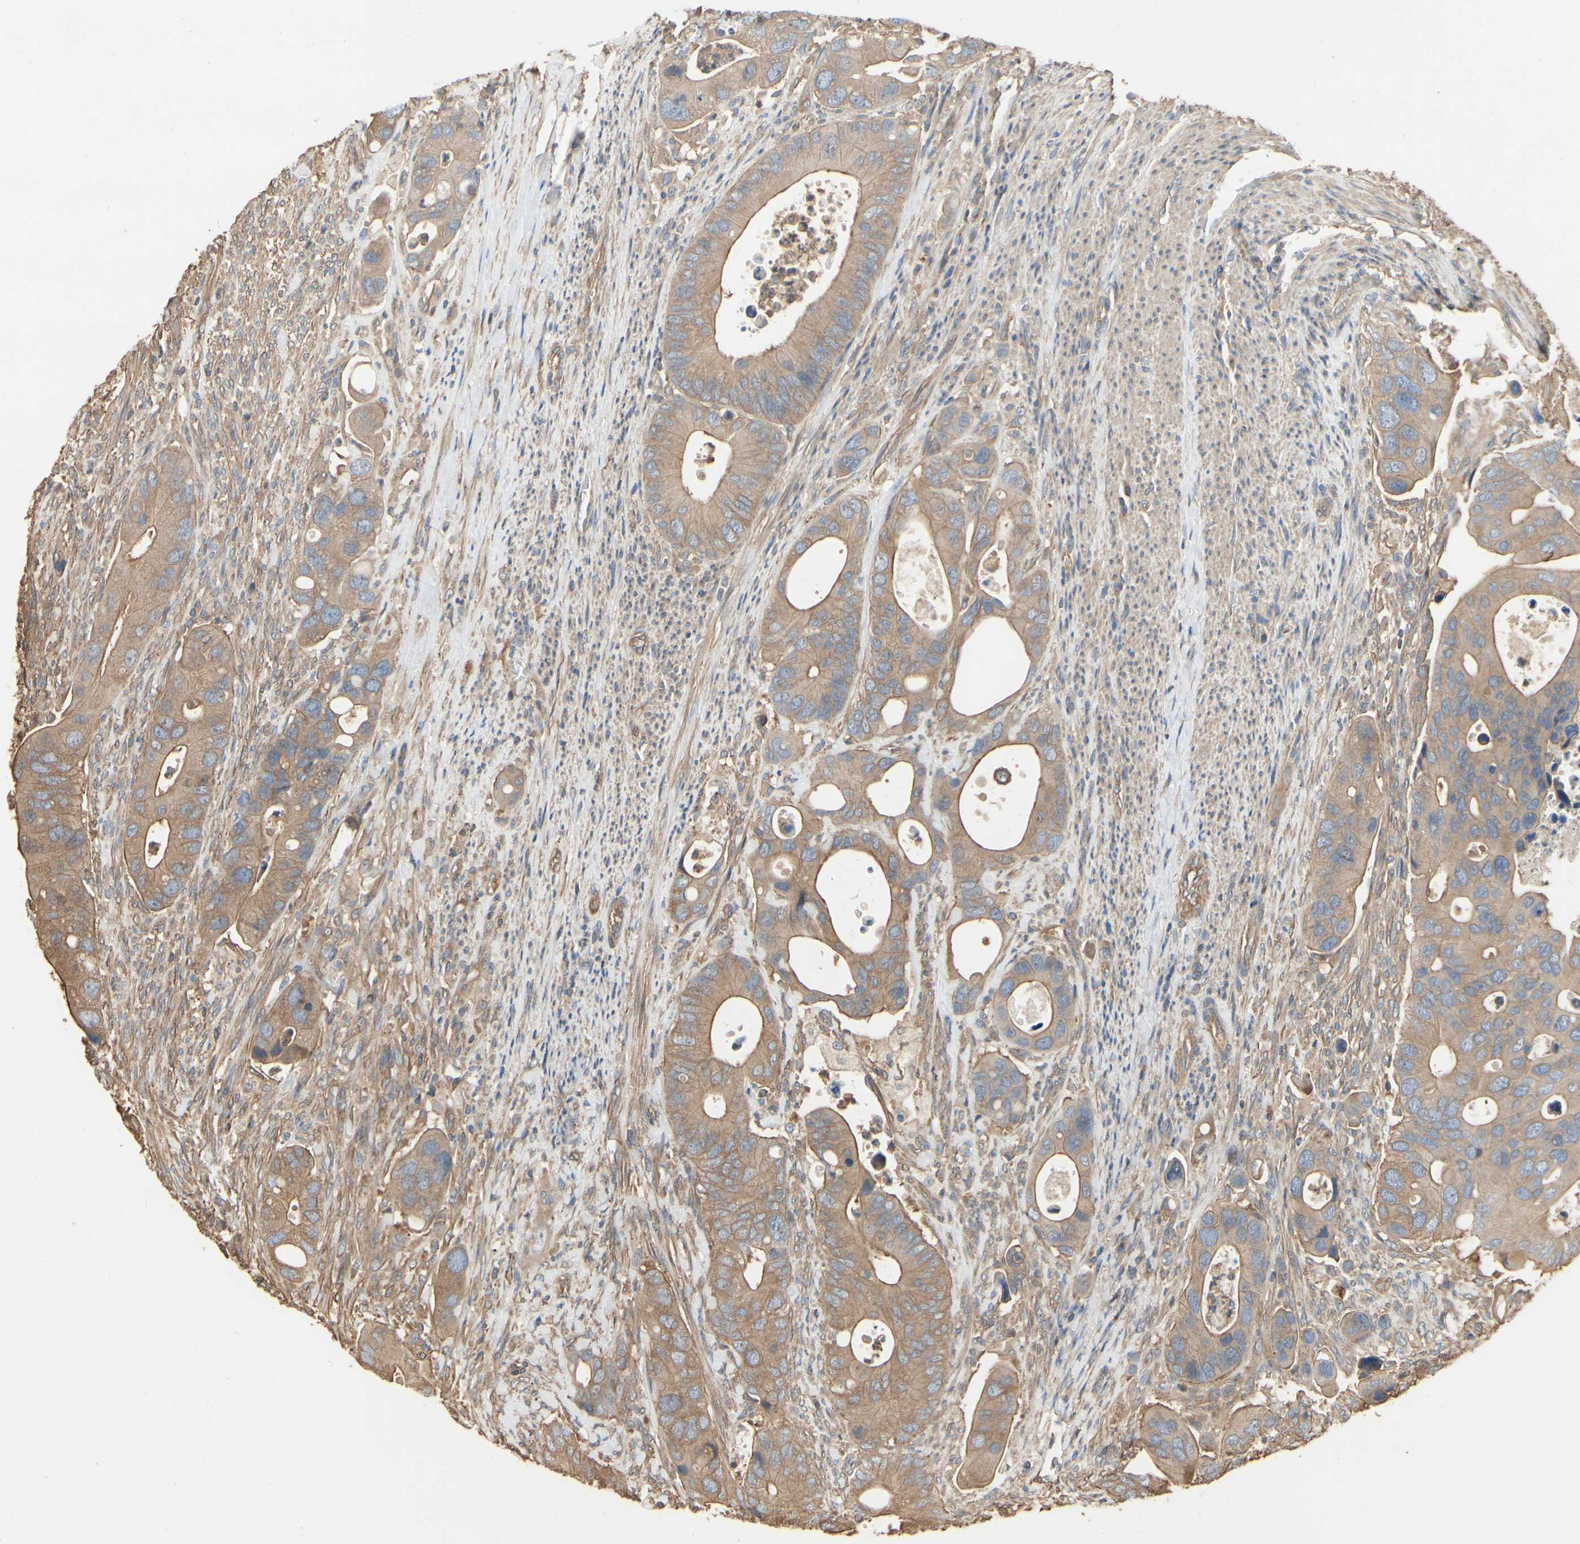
{"staining": {"intensity": "moderate", "quantity": ">75%", "location": "cytoplasmic/membranous"}, "tissue": "colorectal cancer", "cell_type": "Tumor cells", "image_type": "cancer", "snomed": [{"axis": "morphology", "description": "Adenocarcinoma, NOS"}, {"axis": "topography", "description": "Rectum"}], "caption": "Adenocarcinoma (colorectal) tissue demonstrates moderate cytoplasmic/membranous positivity in approximately >75% of tumor cells", "gene": "PDZK1", "patient": {"sex": "female", "age": 57}}